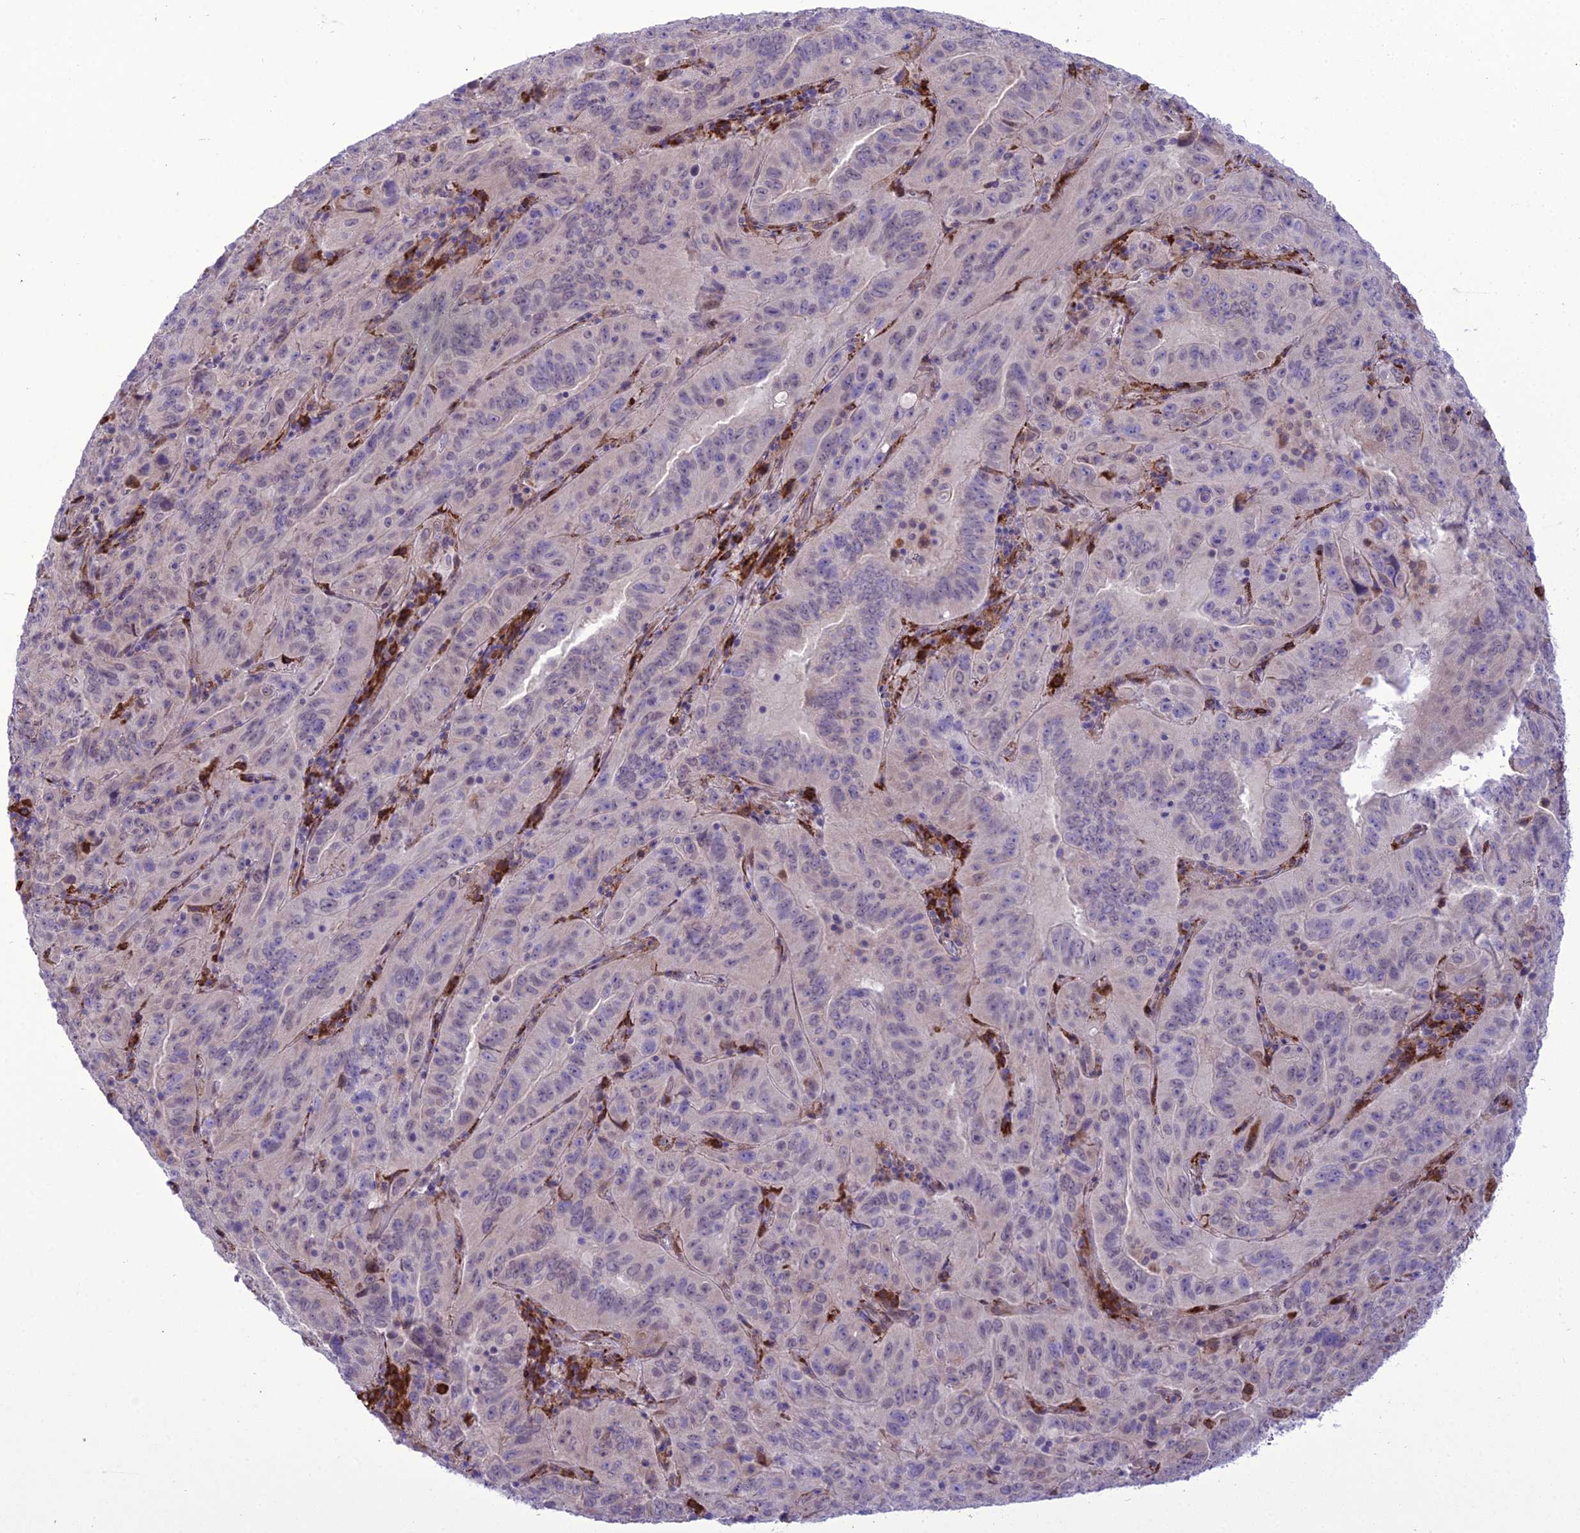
{"staining": {"intensity": "negative", "quantity": "none", "location": "none"}, "tissue": "pancreatic cancer", "cell_type": "Tumor cells", "image_type": "cancer", "snomed": [{"axis": "morphology", "description": "Adenocarcinoma, NOS"}, {"axis": "topography", "description": "Pancreas"}], "caption": "Pancreatic cancer was stained to show a protein in brown. There is no significant positivity in tumor cells.", "gene": "NEURL2", "patient": {"sex": "male", "age": 63}}